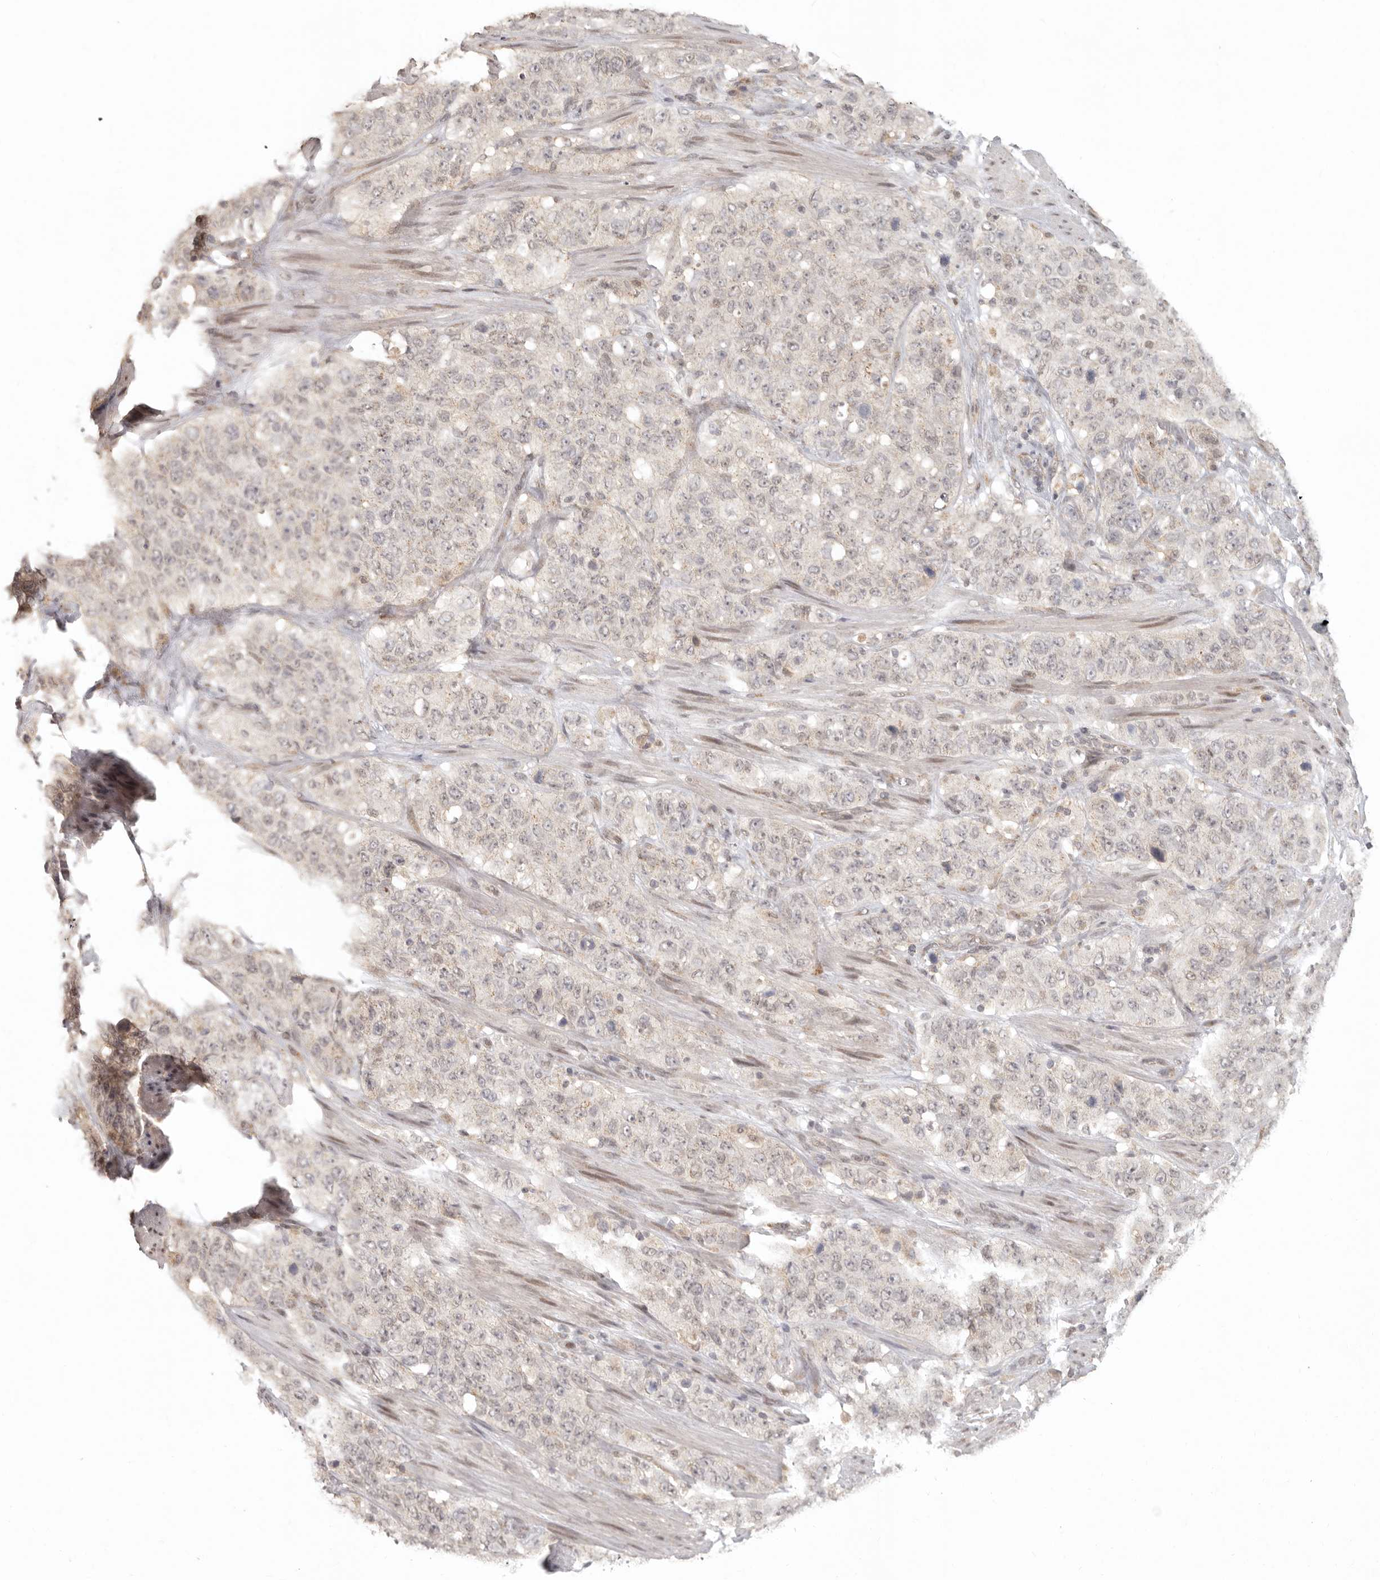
{"staining": {"intensity": "negative", "quantity": "none", "location": "none"}, "tissue": "stomach cancer", "cell_type": "Tumor cells", "image_type": "cancer", "snomed": [{"axis": "morphology", "description": "Adenocarcinoma, NOS"}, {"axis": "topography", "description": "Stomach"}], "caption": "DAB immunohistochemical staining of adenocarcinoma (stomach) exhibits no significant positivity in tumor cells.", "gene": "LRRC75A", "patient": {"sex": "male", "age": 48}}